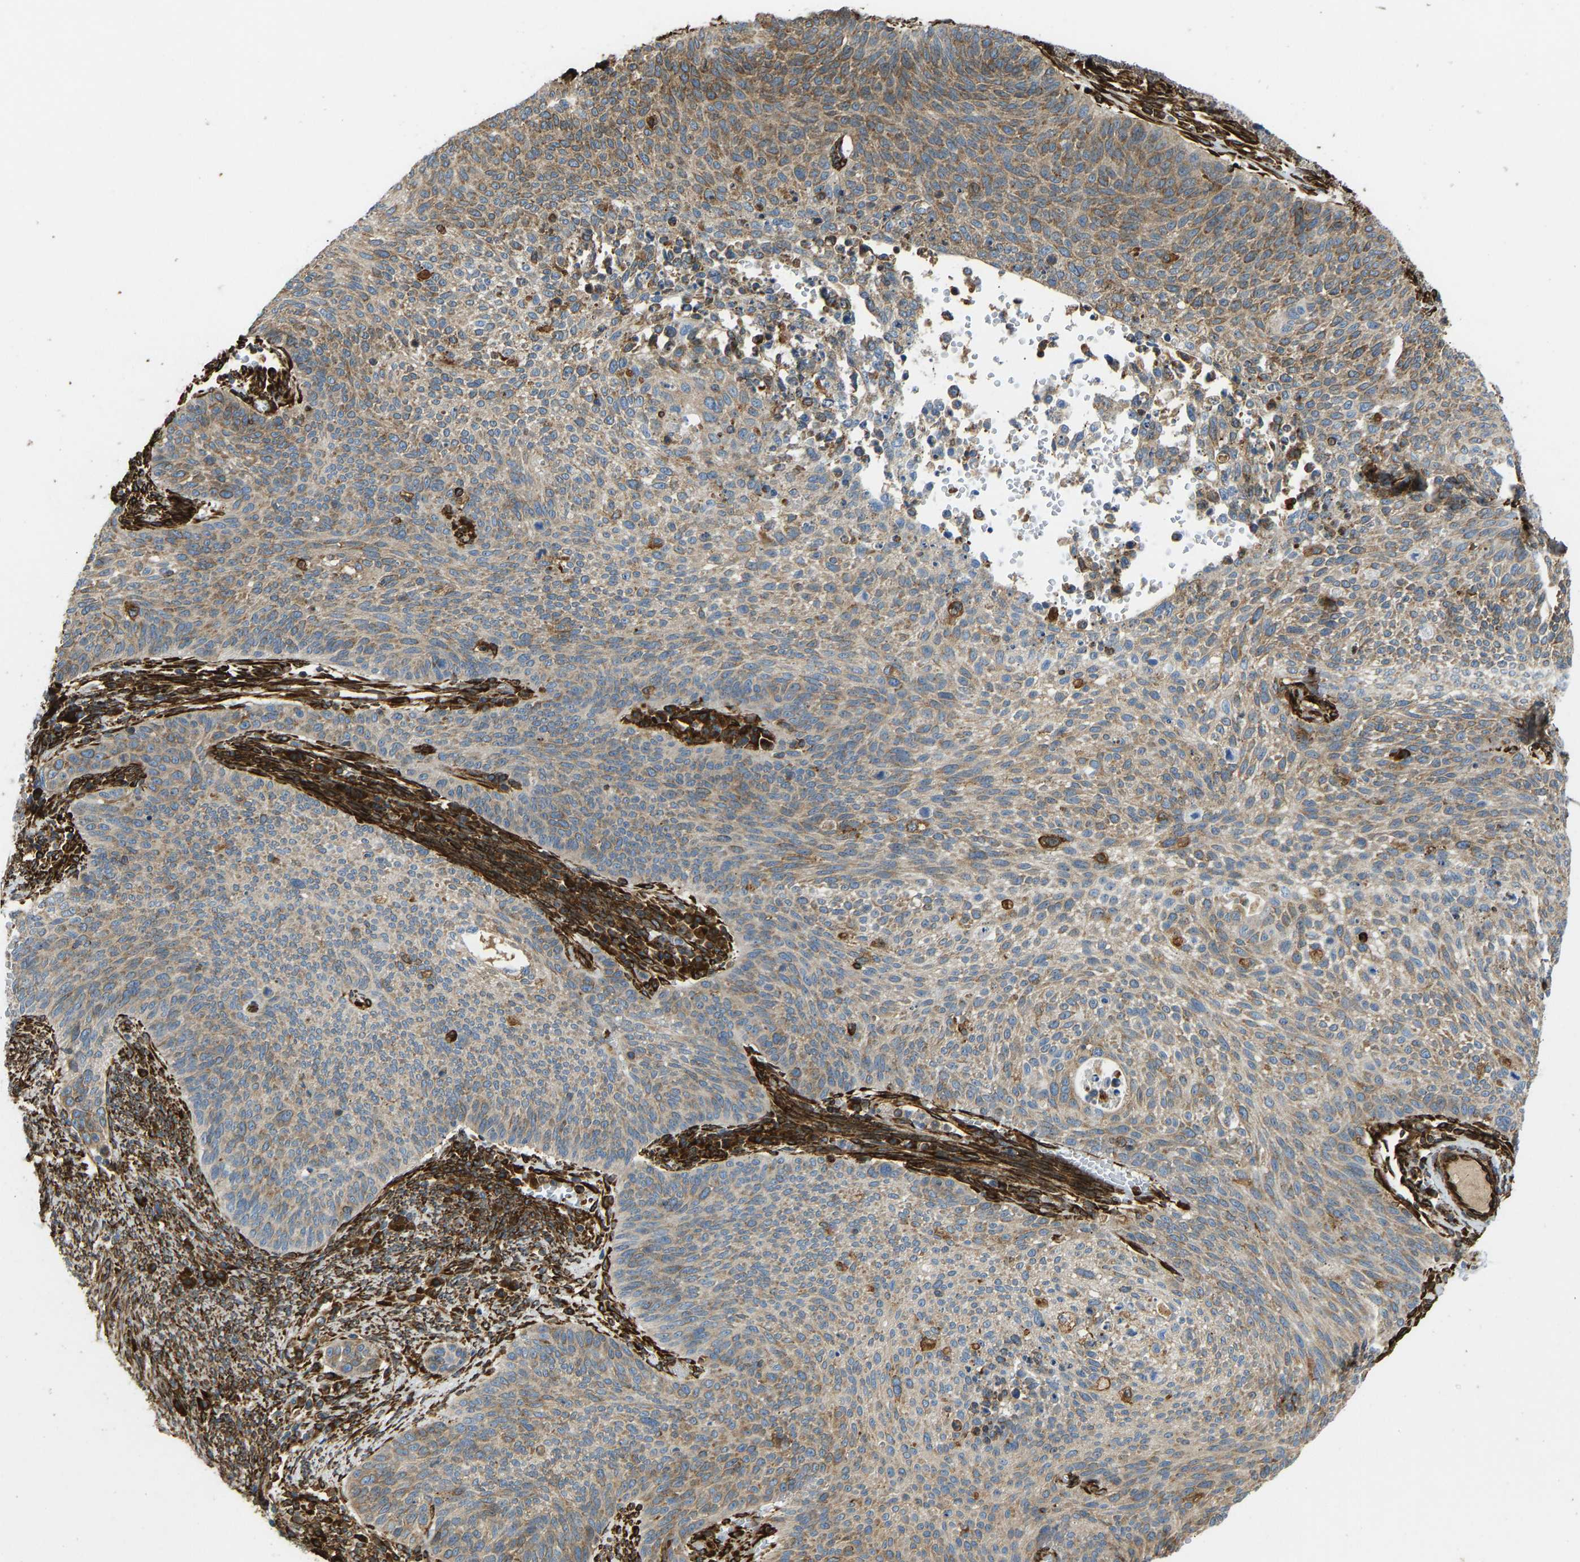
{"staining": {"intensity": "moderate", "quantity": ">75%", "location": "cytoplasmic/membranous"}, "tissue": "cervical cancer", "cell_type": "Tumor cells", "image_type": "cancer", "snomed": [{"axis": "morphology", "description": "Squamous cell carcinoma, NOS"}, {"axis": "topography", "description": "Cervix"}], "caption": "DAB (3,3'-diaminobenzidine) immunohistochemical staining of squamous cell carcinoma (cervical) exhibits moderate cytoplasmic/membranous protein expression in about >75% of tumor cells. The staining was performed using DAB to visualize the protein expression in brown, while the nuclei were stained in blue with hematoxylin (Magnification: 20x).", "gene": "BEX3", "patient": {"sex": "female", "age": 70}}